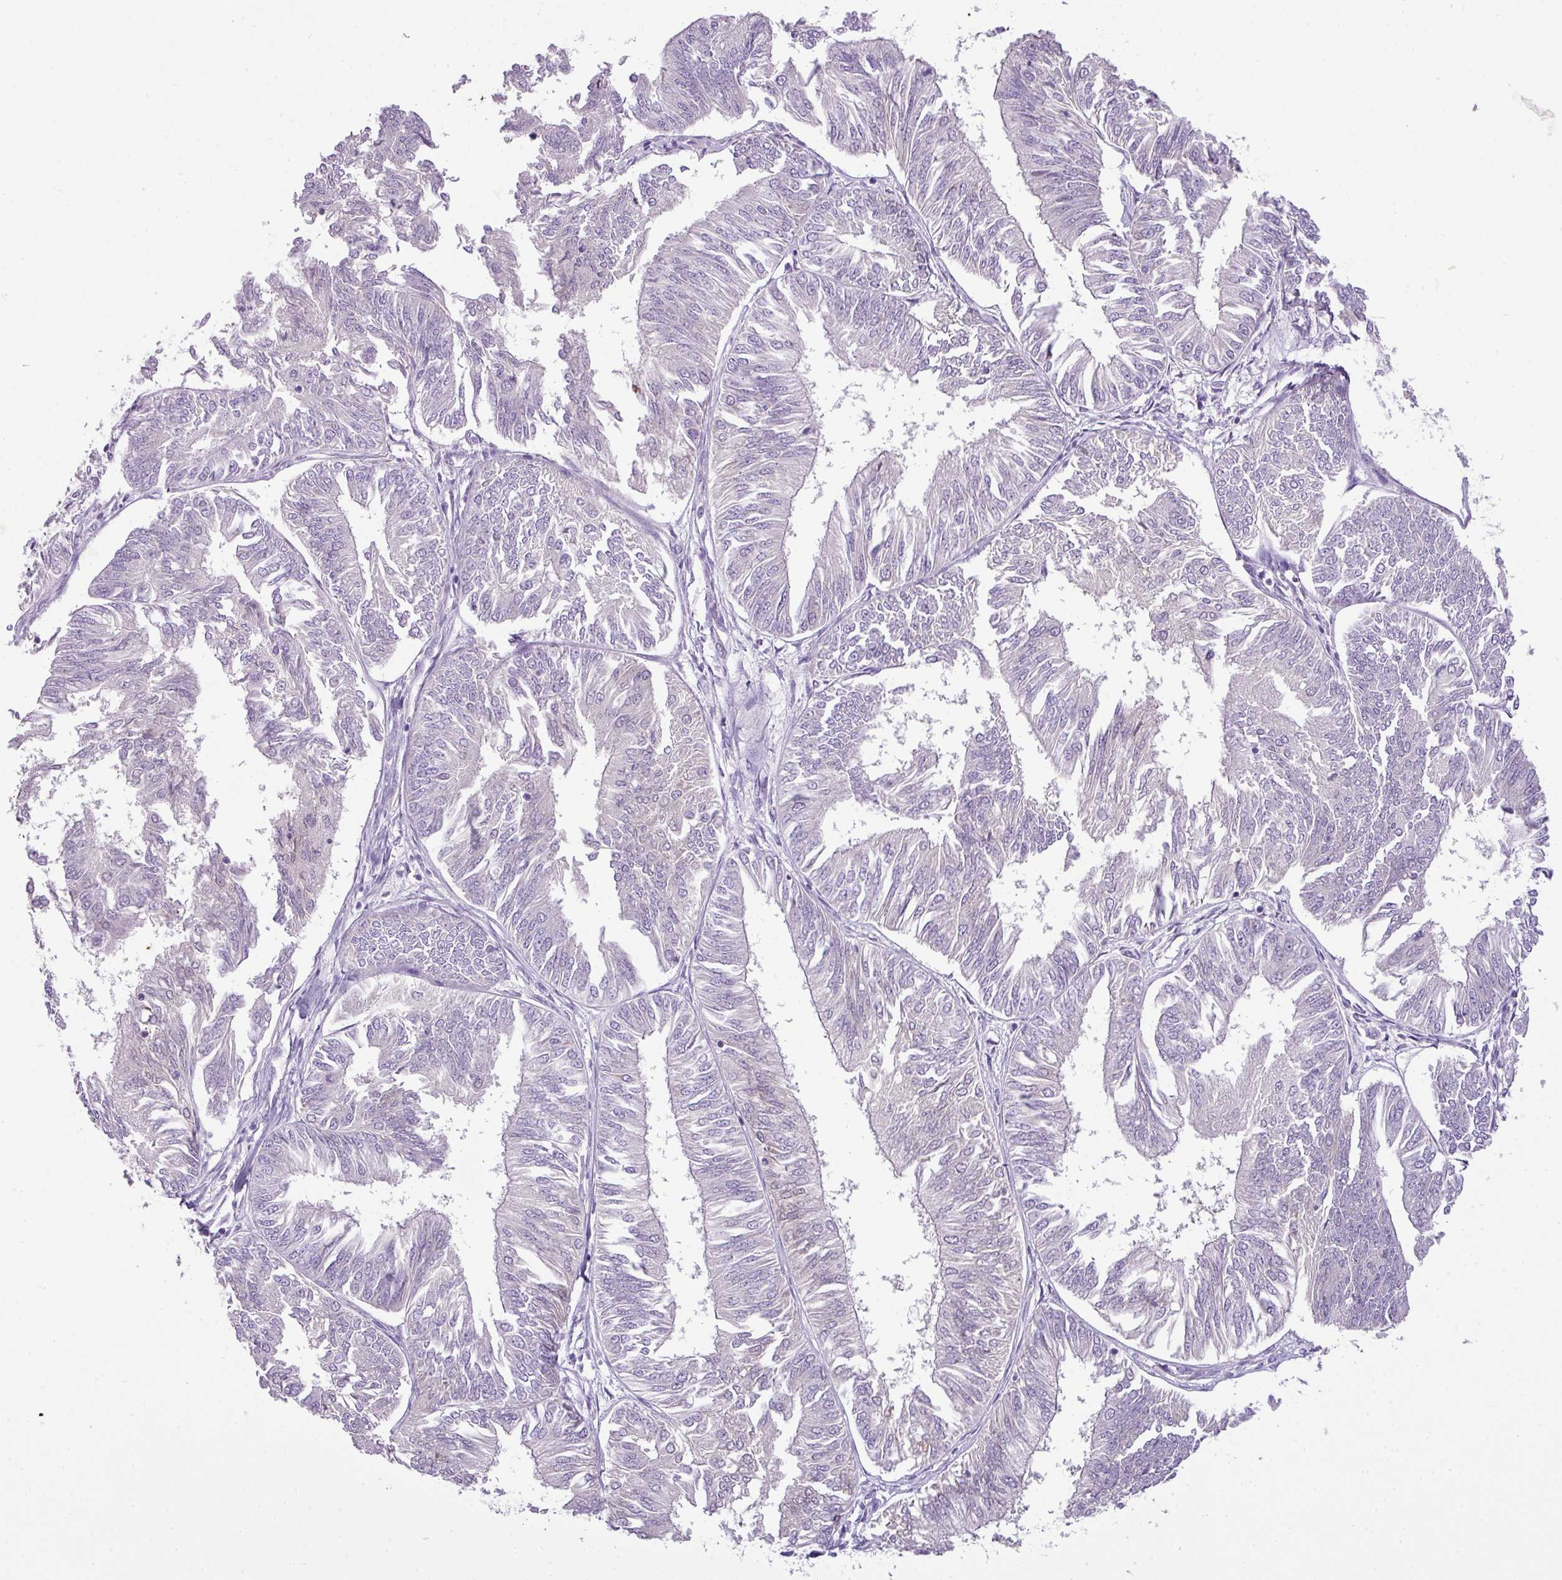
{"staining": {"intensity": "negative", "quantity": "none", "location": "none"}, "tissue": "endometrial cancer", "cell_type": "Tumor cells", "image_type": "cancer", "snomed": [{"axis": "morphology", "description": "Adenocarcinoma, NOS"}, {"axis": "topography", "description": "Endometrium"}], "caption": "Immunohistochemistry of human endometrial adenocarcinoma reveals no staining in tumor cells.", "gene": "ENSG00000273748", "patient": {"sex": "female", "age": 58}}